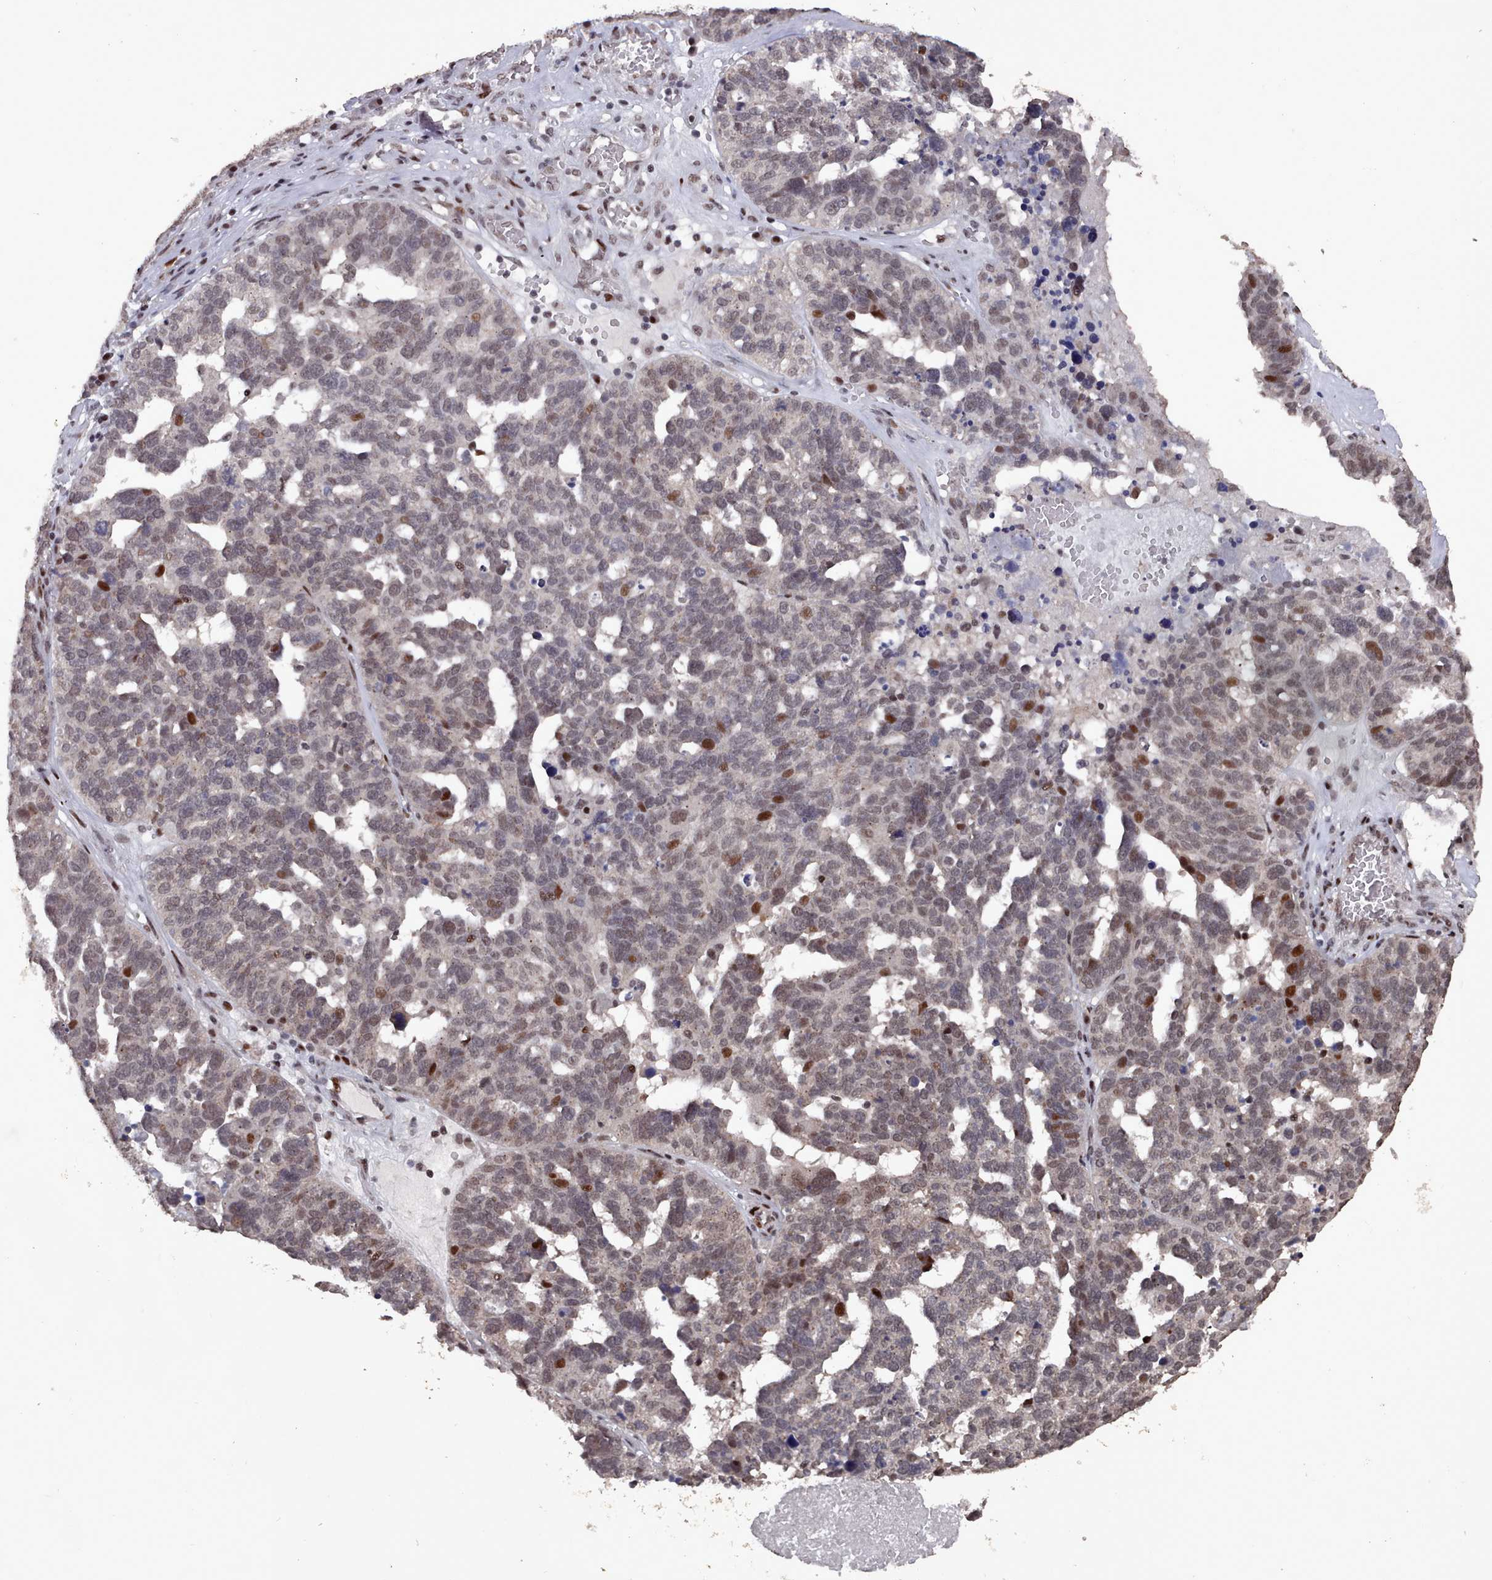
{"staining": {"intensity": "moderate", "quantity": "25%-75%", "location": "nuclear"}, "tissue": "ovarian cancer", "cell_type": "Tumor cells", "image_type": "cancer", "snomed": [{"axis": "morphology", "description": "Cystadenocarcinoma, serous, NOS"}, {"axis": "topography", "description": "Ovary"}], "caption": "Protein analysis of serous cystadenocarcinoma (ovarian) tissue displays moderate nuclear positivity in about 25%-75% of tumor cells.", "gene": "PNRC2", "patient": {"sex": "female", "age": 59}}